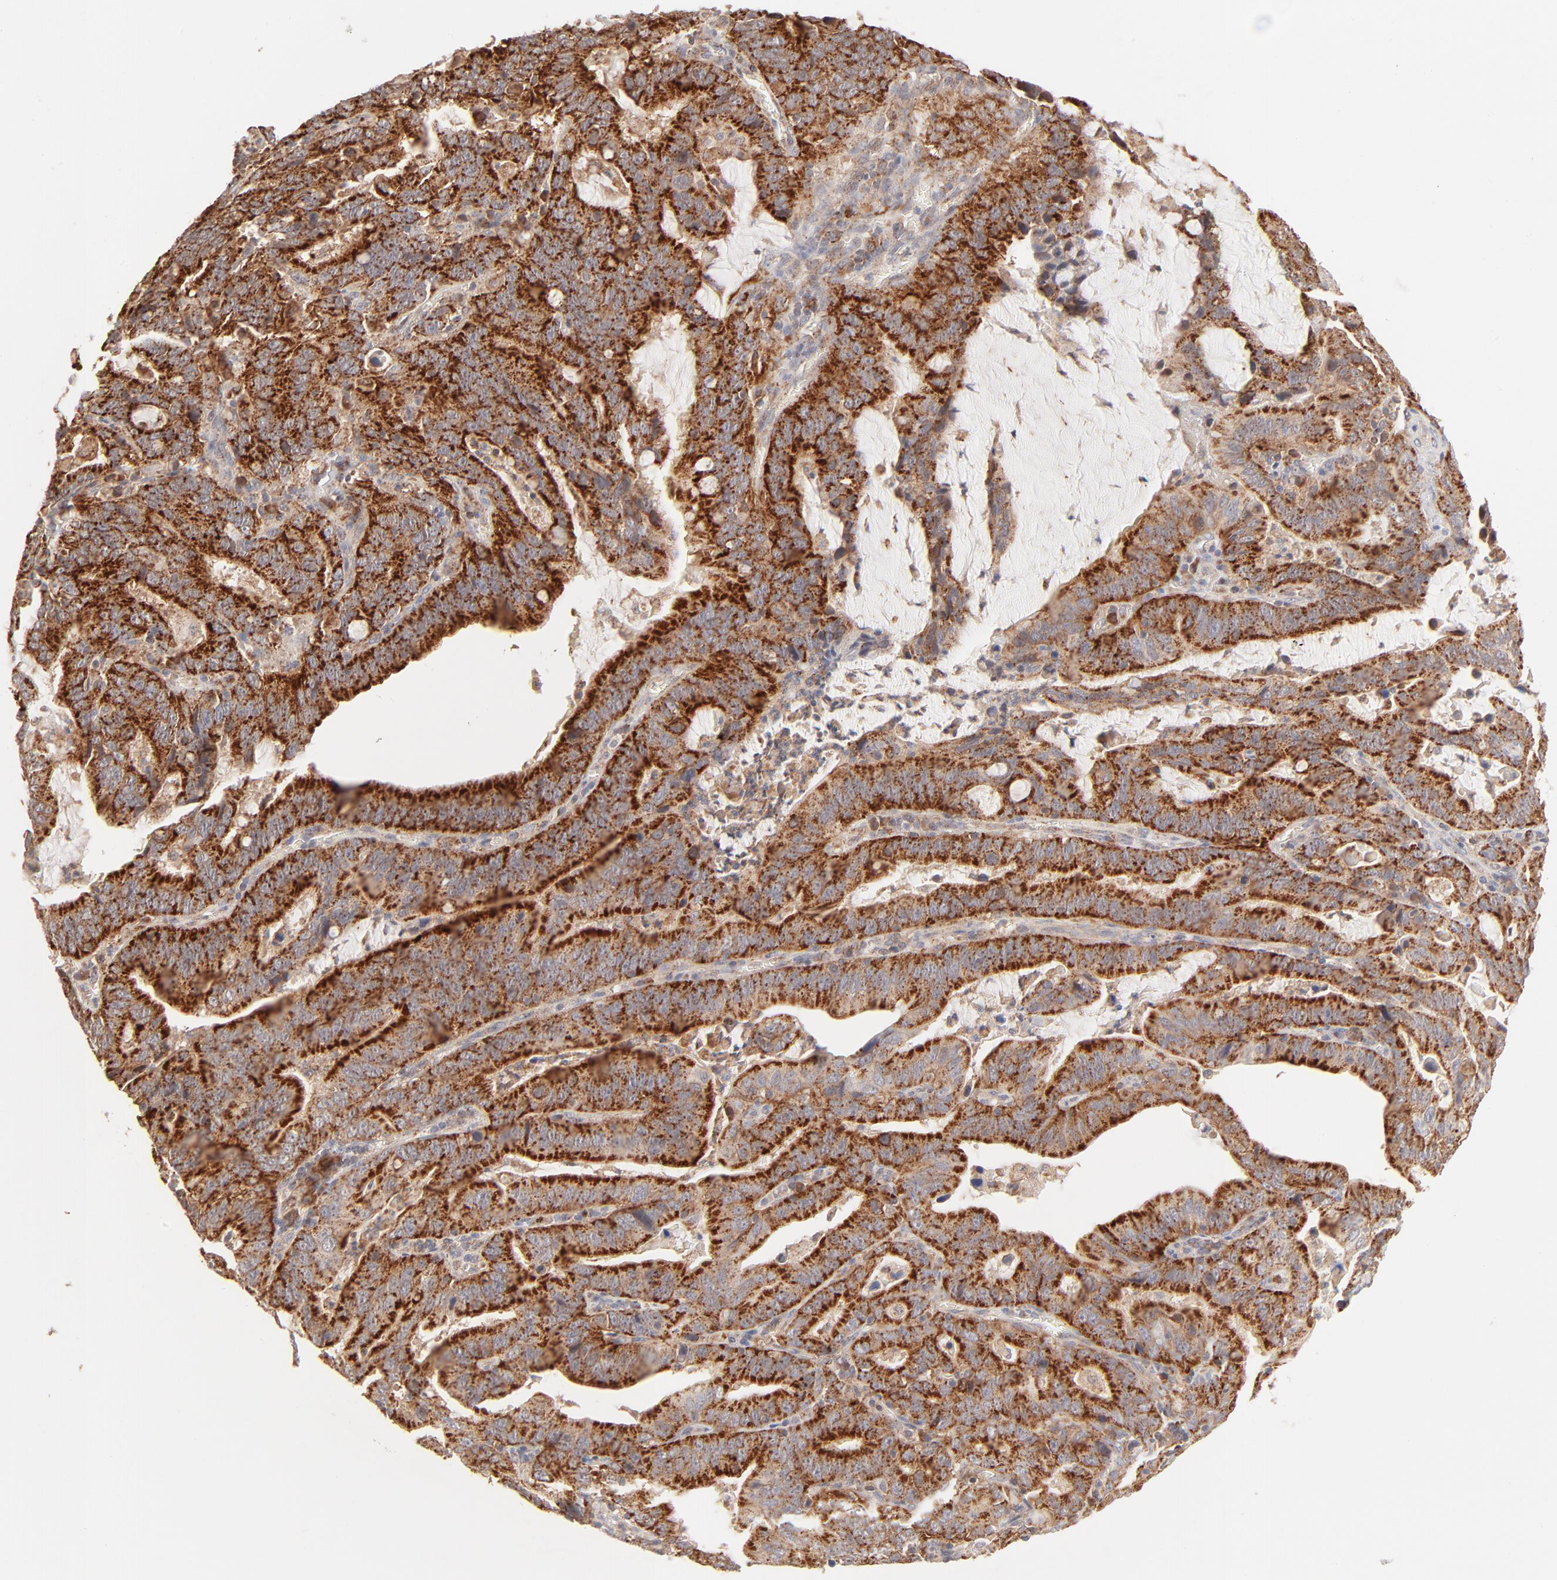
{"staining": {"intensity": "strong", "quantity": ">75%", "location": "cytoplasmic/membranous"}, "tissue": "stomach cancer", "cell_type": "Tumor cells", "image_type": "cancer", "snomed": [{"axis": "morphology", "description": "Adenocarcinoma, NOS"}, {"axis": "topography", "description": "Stomach, upper"}], "caption": "Stomach adenocarcinoma stained for a protein shows strong cytoplasmic/membranous positivity in tumor cells. (Brightfield microscopy of DAB IHC at high magnification).", "gene": "CSPG4", "patient": {"sex": "male", "age": 63}}